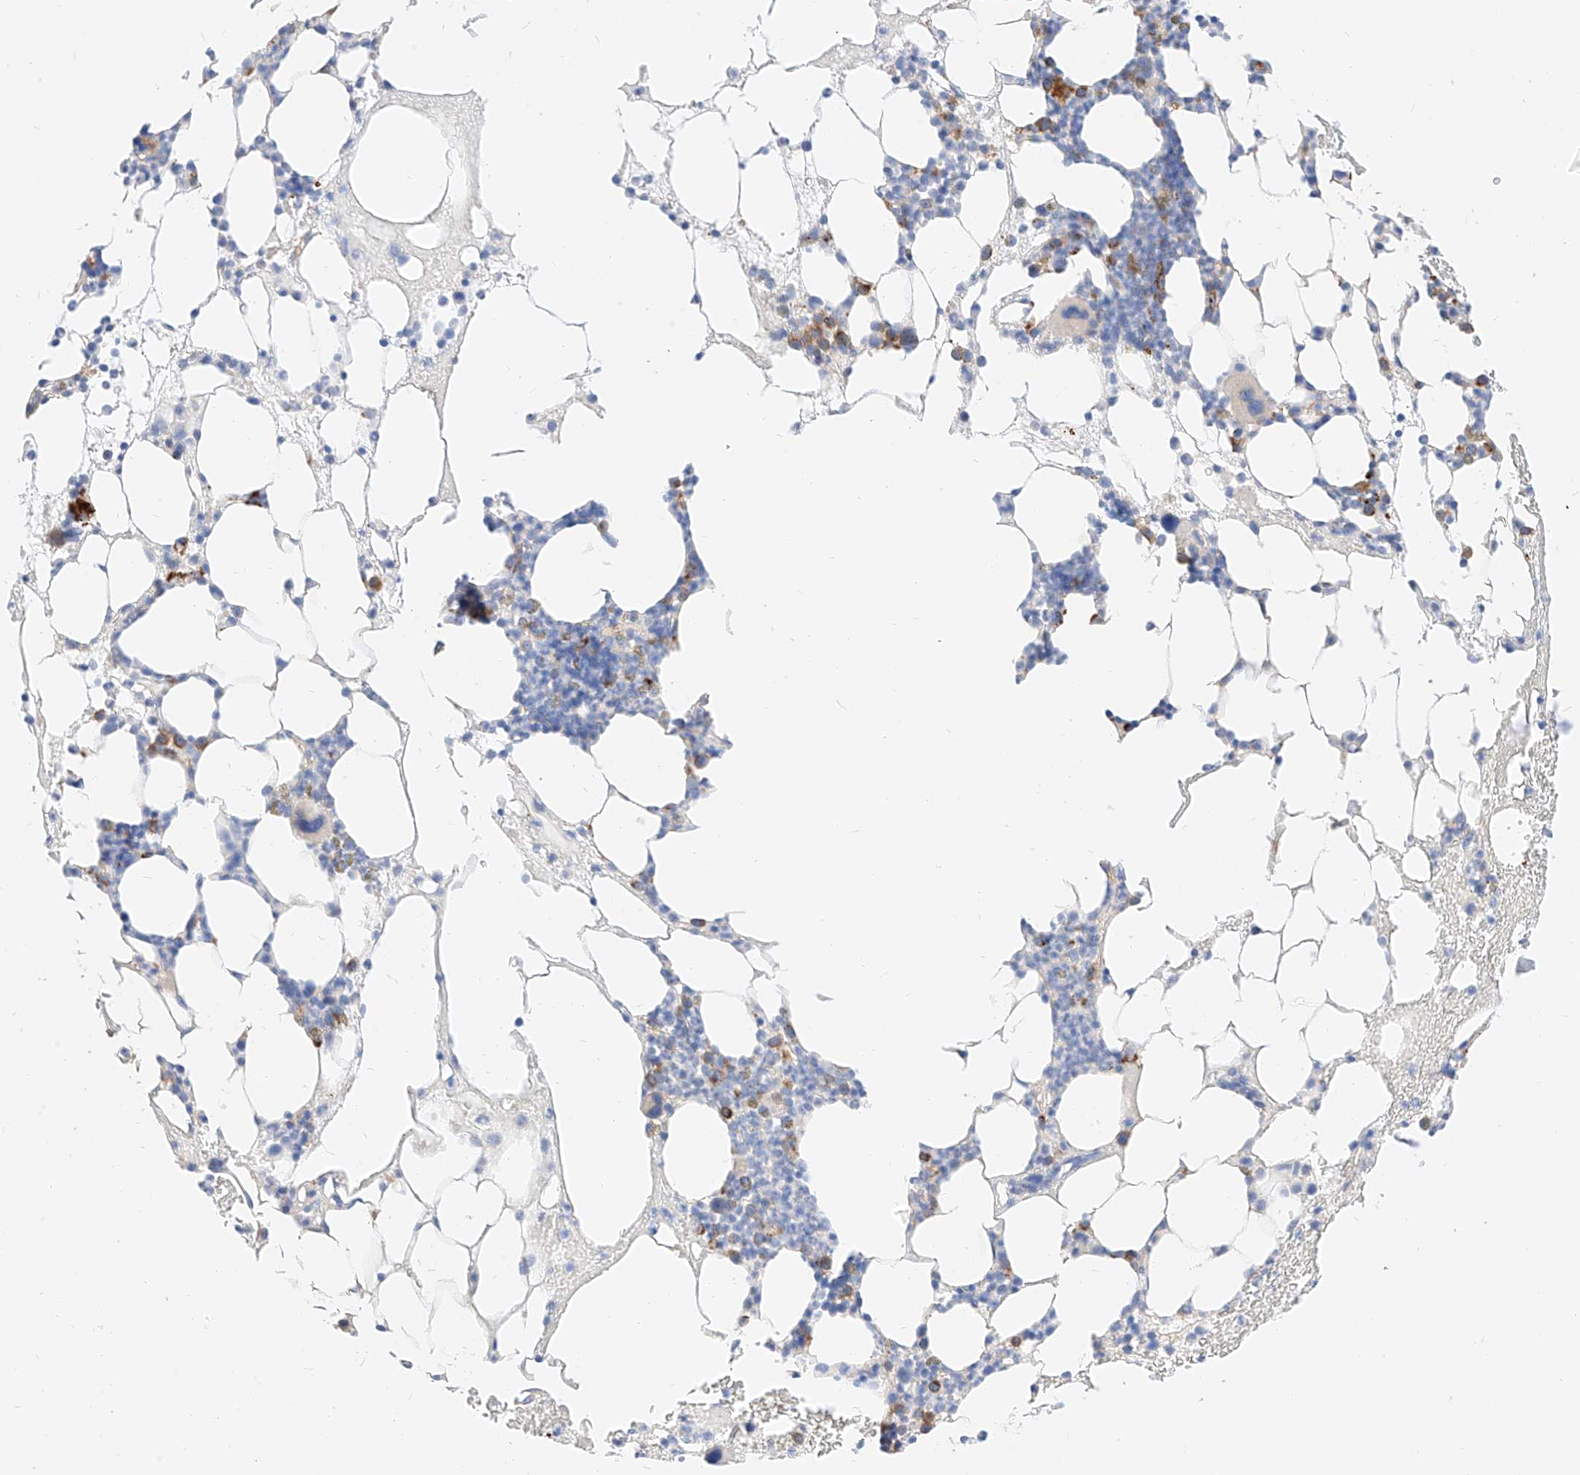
{"staining": {"intensity": "moderate", "quantity": "<25%", "location": "cytoplasmic/membranous"}, "tissue": "bone marrow", "cell_type": "Hematopoietic cells", "image_type": "normal", "snomed": [{"axis": "morphology", "description": "Normal tissue, NOS"}, {"axis": "morphology", "description": "Inflammation, NOS"}, {"axis": "topography", "description": "Bone marrow"}], "caption": "Immunohistochemical staining of unremarkable human bone marrow shows low levels of moderate cytoplasmic/membranous staining in approximately <25% of hematopoietic cells.", "gene": "MAP7", "patient": {"sex": "female", "age": 78}}